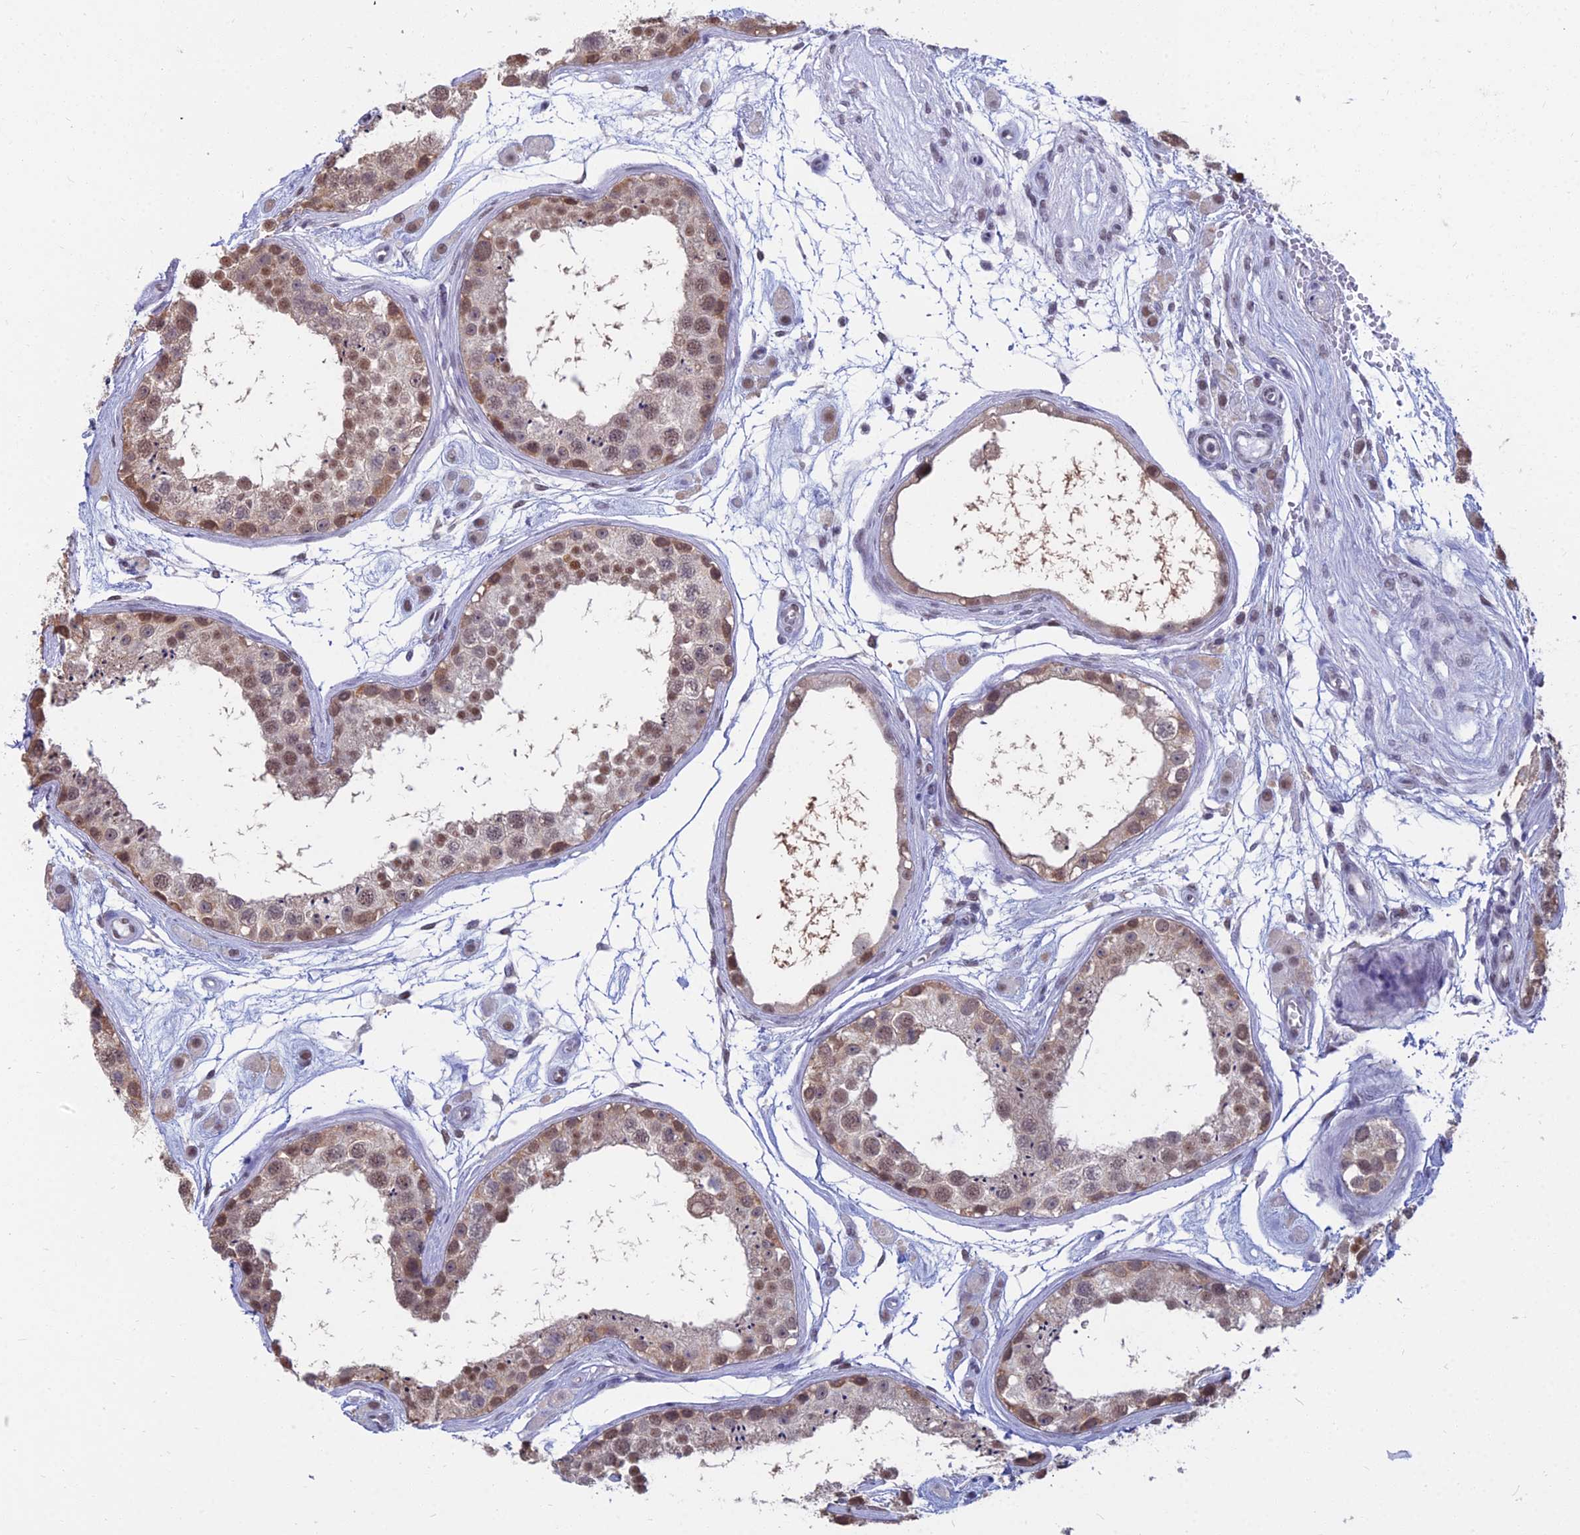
{"staining": {"intensity": "moderate", "quantity": ">75%", "location": "nuclear"}, "tissue": "testis", "cell_type": "Cells in seminiferous ducts", "image_type": "normal", "snomed": [{"axis": "morphology", "description": "Normal tissue, NOS"}, {"axis": "topography", "description": "Testis"}], "caption": "IHC histopathology image of unremarkable testis stained for a protein (brown), which exhibits medium levels of moderate nuclear positivity in about >75% of cells in seminiferous ducts.", "gene": "SRSF7", "patient": {"sex": "male", "age": 25}}